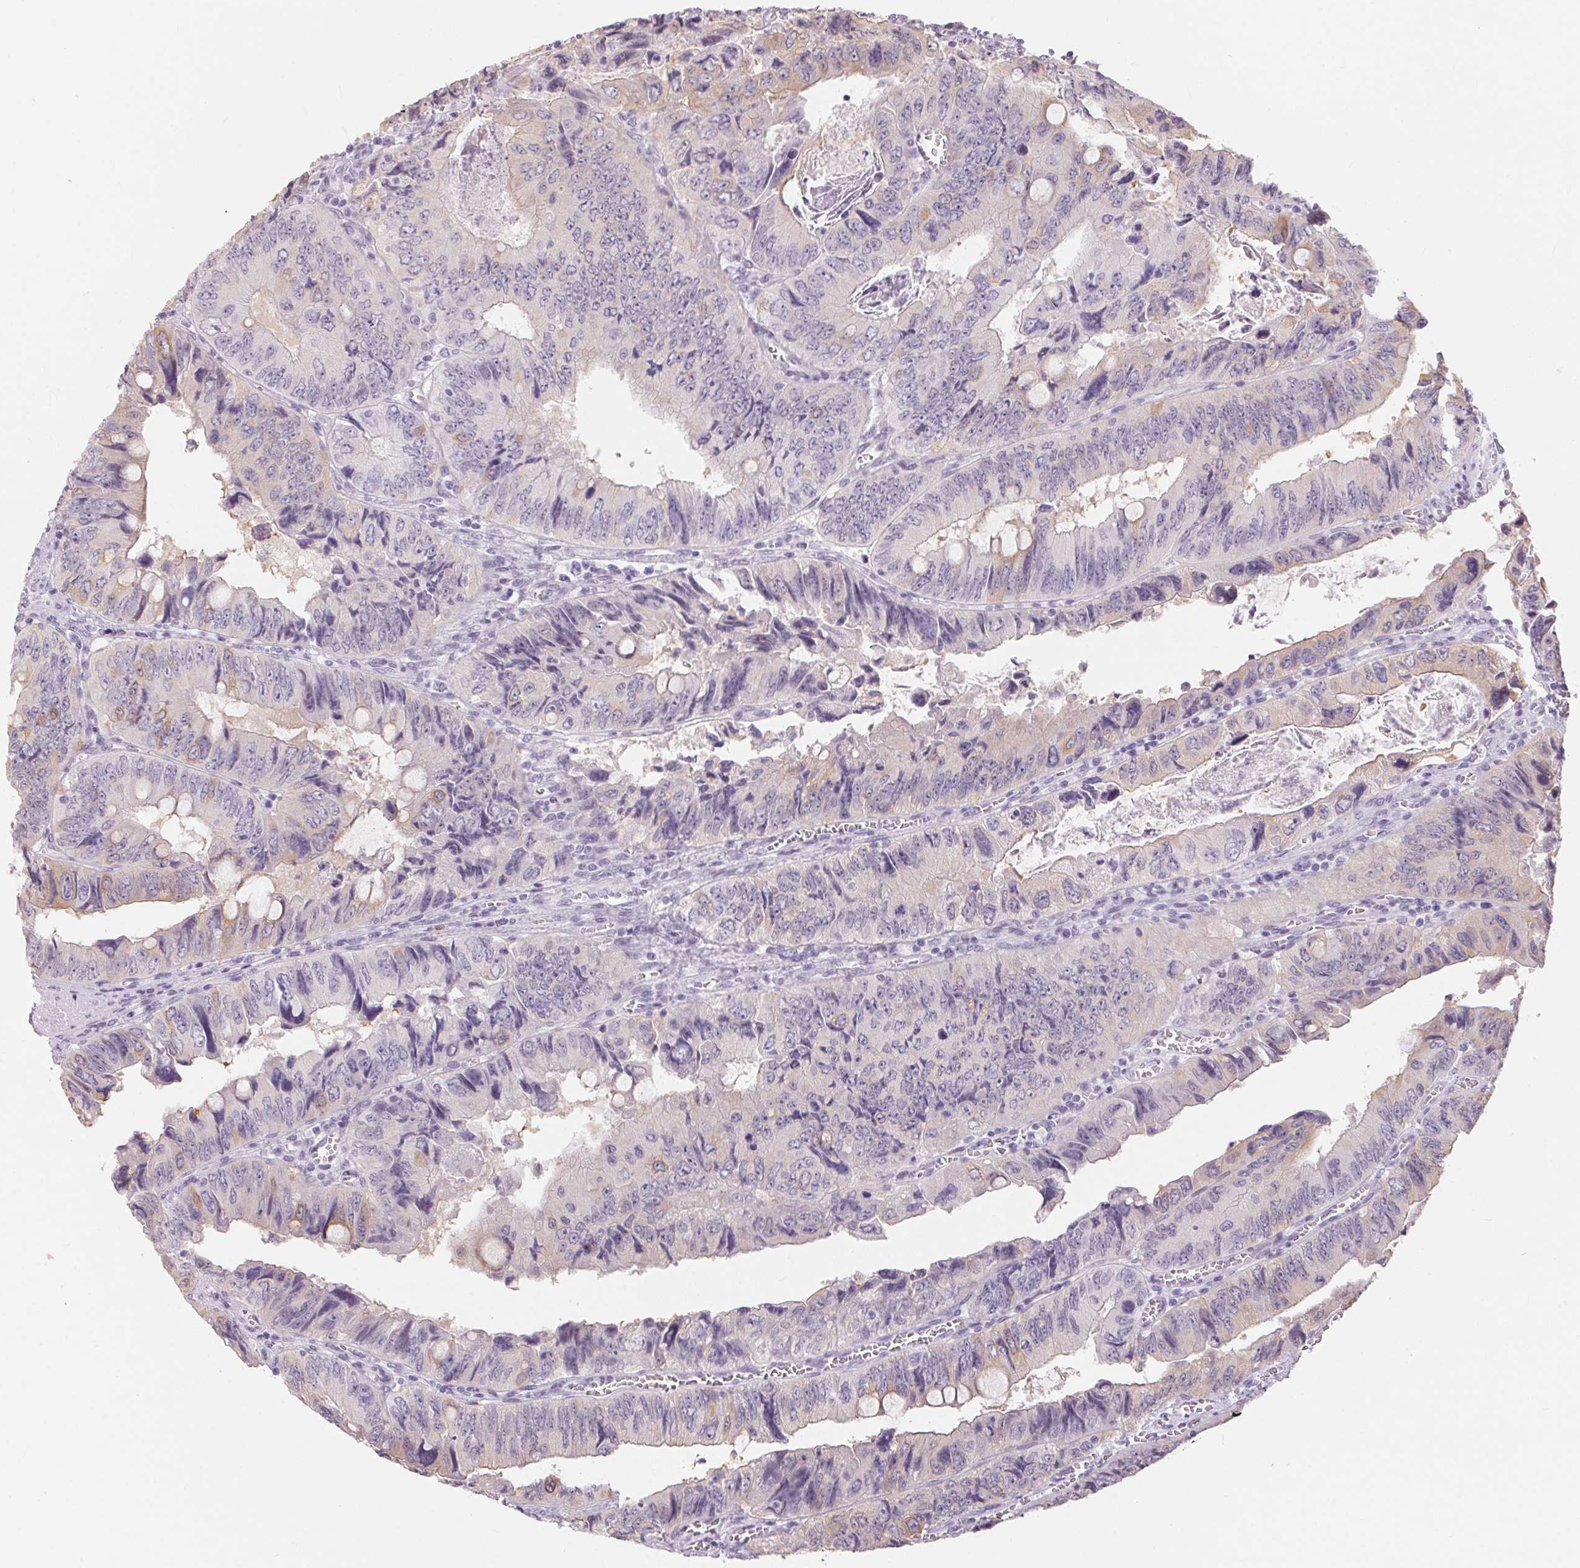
{"staining": {"intensity": "weak", "quantity": "<25%", "location": "cytoplasmic/membranous"}, "tissue": "colorectal cancer", "cell_type": "Tumor cells", "image_type": "cancer", "snomed": [{"axis": "morphology", "description": "Adenocarcinoma, NOS"}, {"axis": "topography", "description": "Colon"}], "caption": "Tumor cells are negative for protein expression in human colorectal cancer.", "gene": "CADPS", "patient": {"sex": "female", "age": 84}}